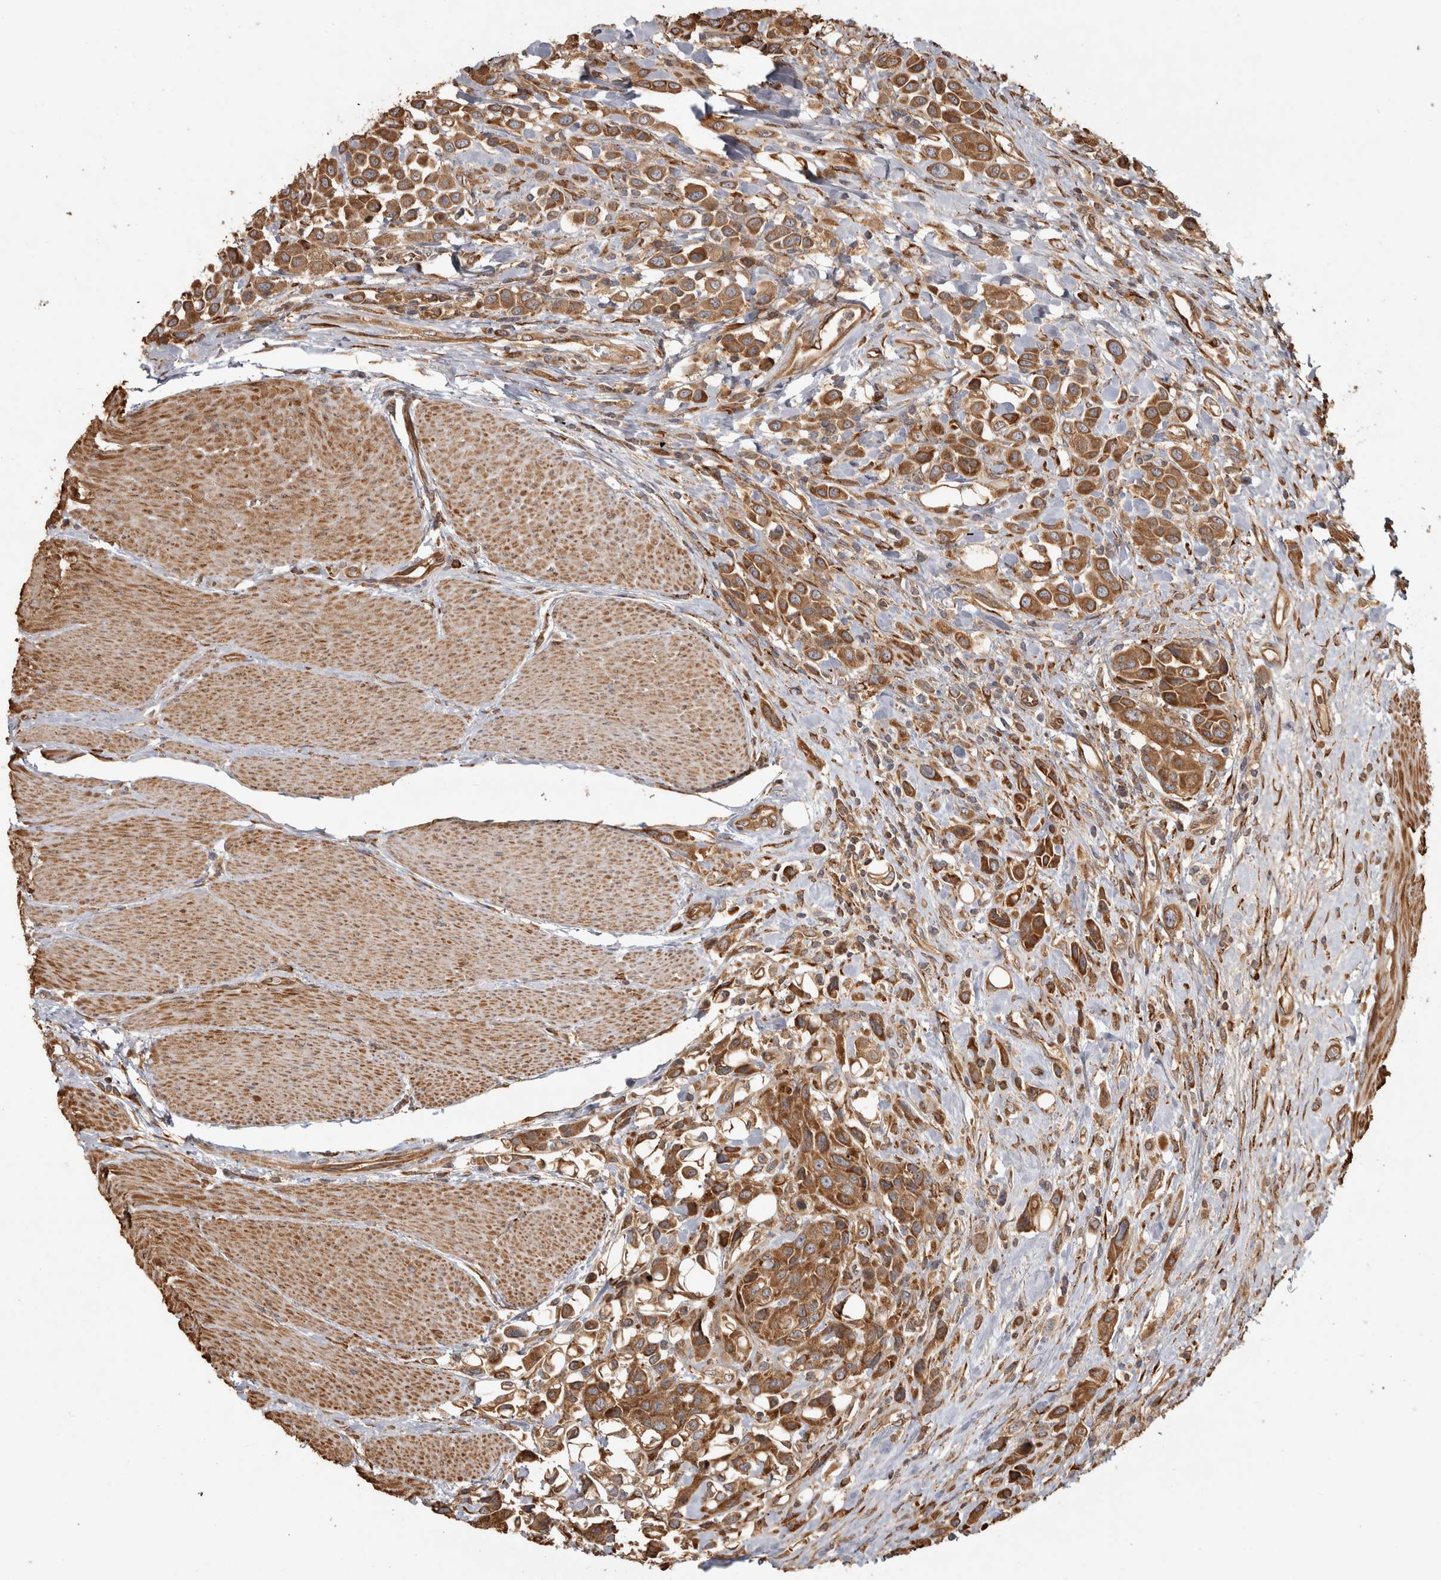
{"staining": {"intensity": "strong", "quantity": ">75%", "location": "cytoplasmic/membranous"}, "tissue": "urothelial cancer", "cell_type": "Tumor cells", "image_type": "cancer", "snomed": [{"axis": "morphology", "description": "Urothelial carcinoma, High grade"}, {"axis": "topography", "description": "Urinary bladder"}], "caption": "Protein staining of urothelial carcinoma (high-grade) tissue displays strong cytoplasmic/membranous staining in about >75% of tumor cells. (DAB IHC, brown staining for protein, blue staining for nuclei).", "gene": "CAMSAP2", "patient": {"sex": "male", "age": 50}}